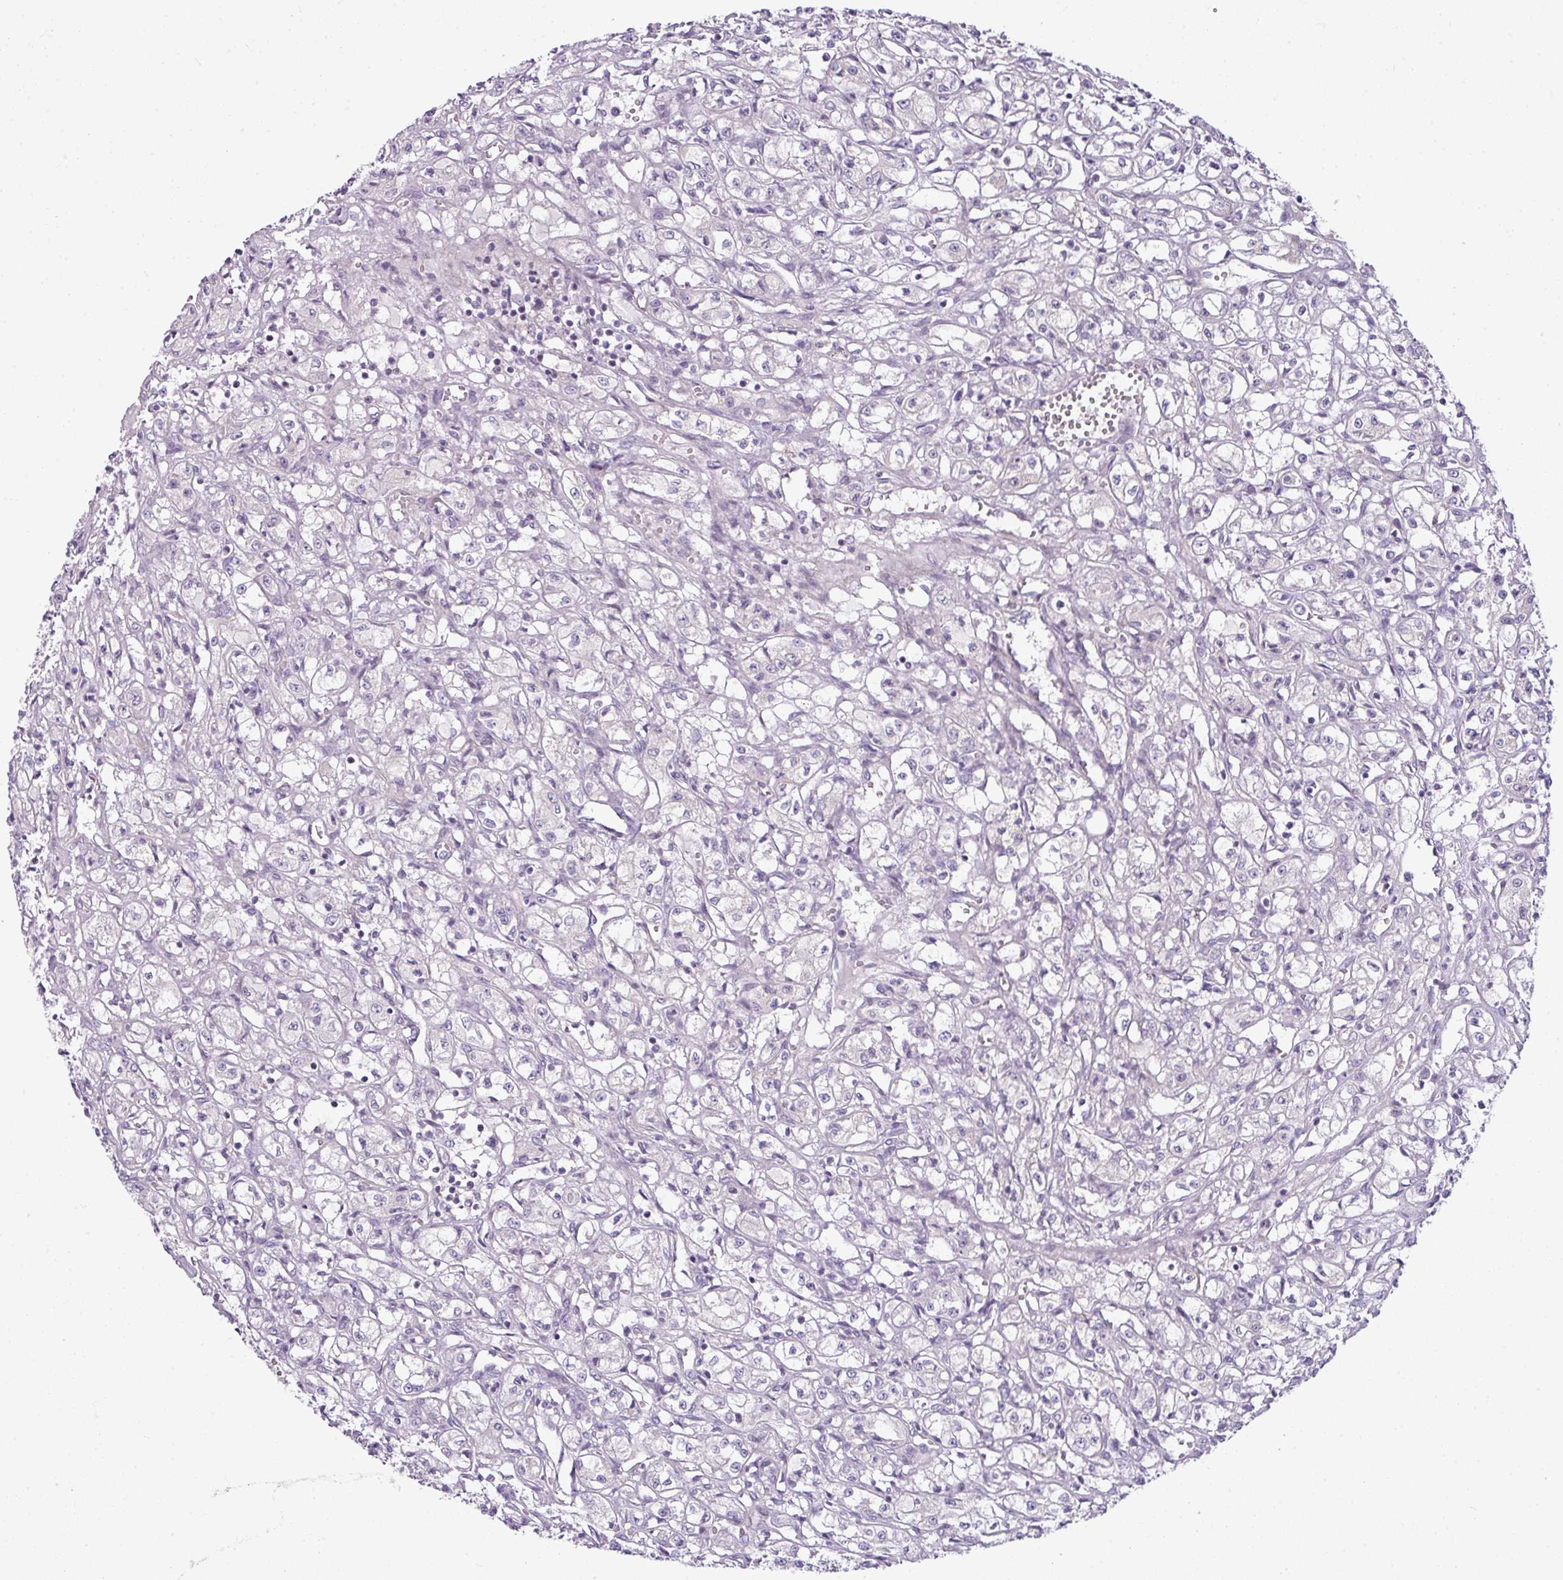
{"staining": {"intensity": "negative", "quantity": "none", "location": "none"}, "tissue": "renal cancer", "cell_type": "Tumor cells", "image_type": "cancer", "snomed": [{"axis": "morphology", "description": "Adenocarcinoma, NOS"}, {"axis": "topography", "description": "Kidney"}], "caption": "Tumor cells show no significant protein positivity in renal cancer. (DAB immunohistochemistry with hematoxylin counter stain).", "gene": "STAT5A", "patient": {"sex": "male", "age": 56}}